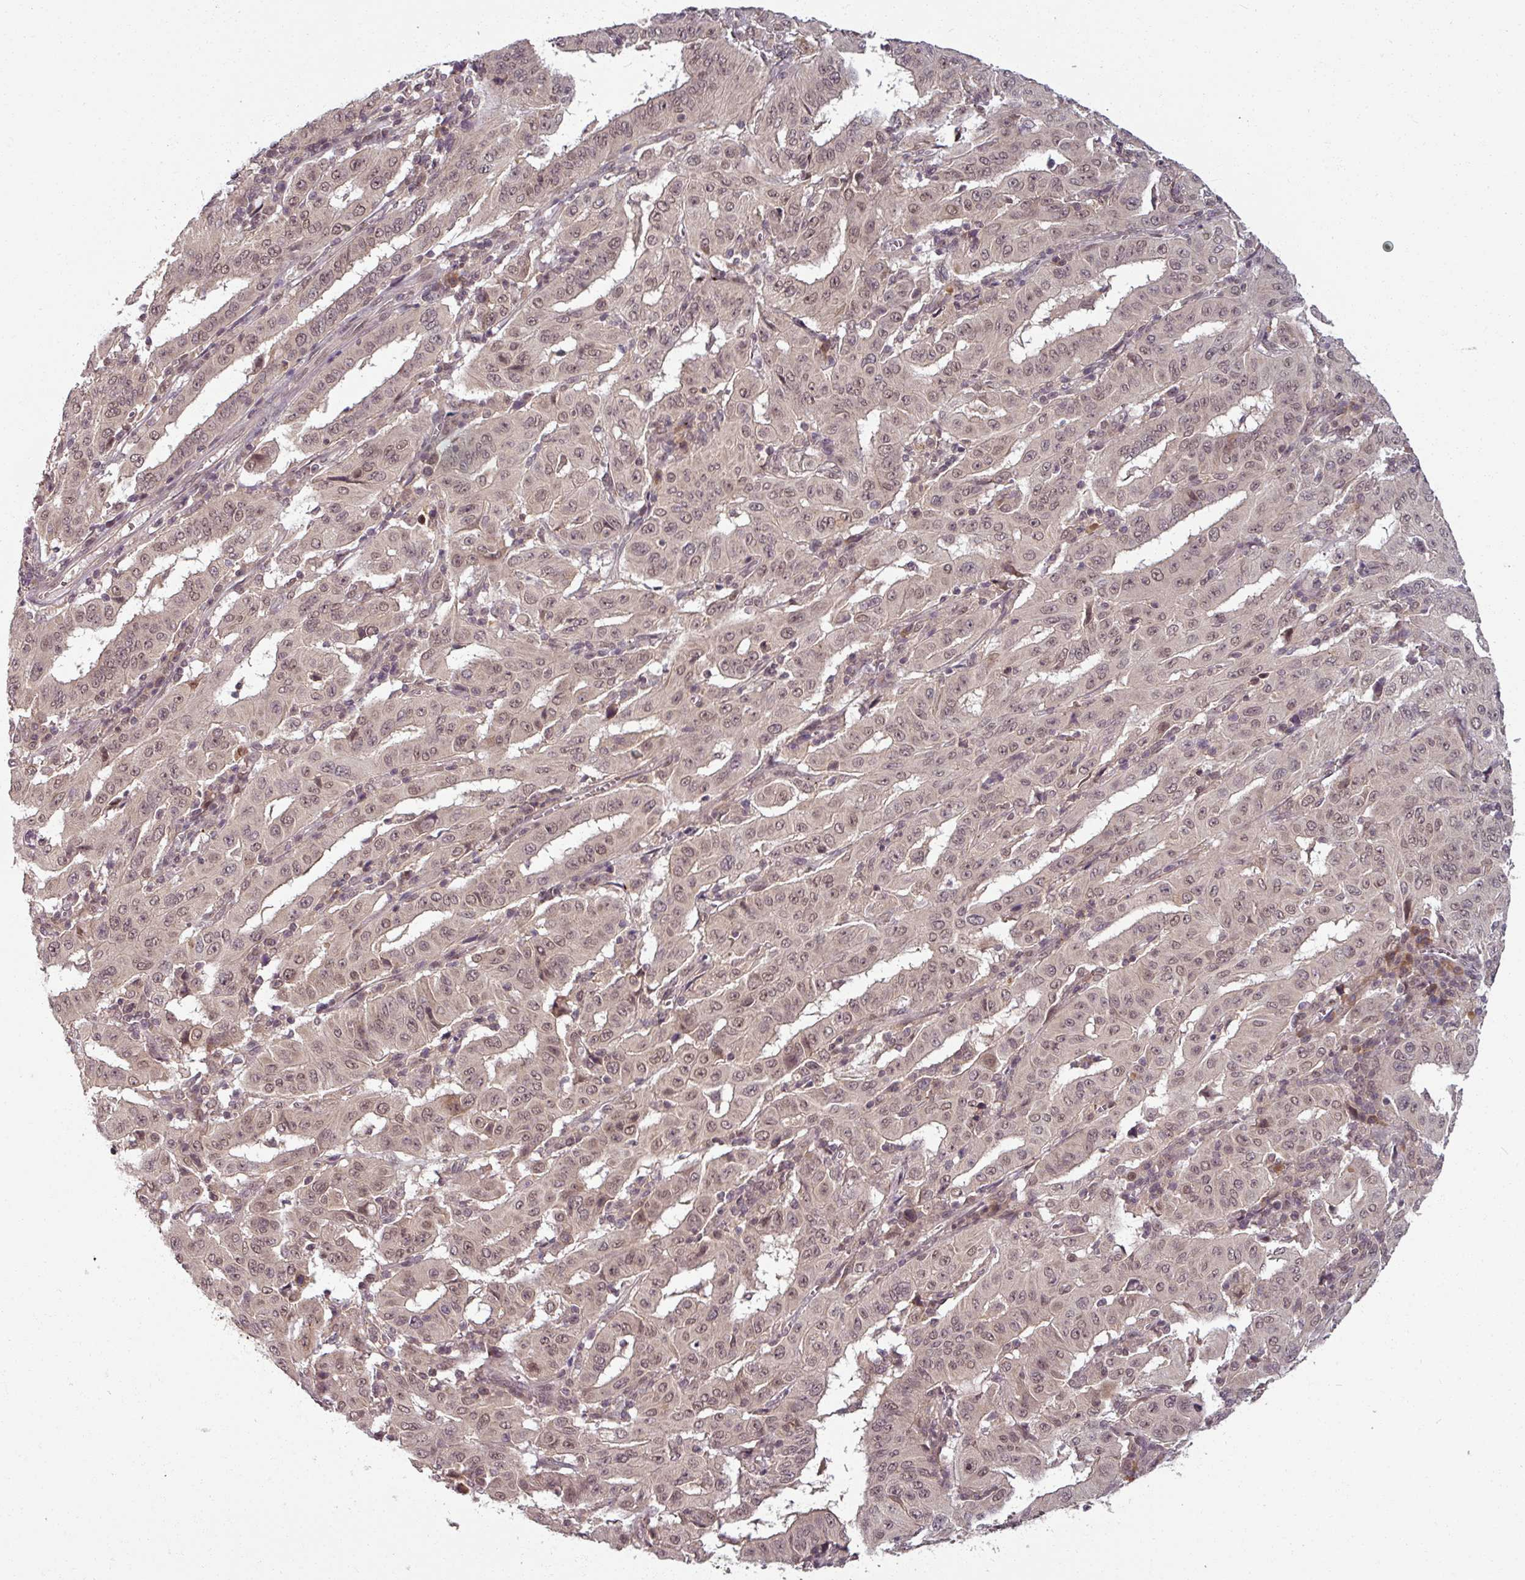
{"staining": {"intensity": "weak", "quantity": ">75%", "location": "cytoplasmic/membranous,nuclear"}, "tissue": "pancreatic cancer", "cell_type": "Tumor cells", "image_type": "cancer", "snomed": [{"axis": "morphology", "description": "Adenocarcinoma, NOS"}, {"axis": "topography", "description": "Pancreas"}], "caption": "This image displays pancreatic adenocarcinoma stained with immunohistochemistry to label a protein in brown. The cytoplasmic/membranous and nuclear of tumor cells show weak positivity for the protein. Nuclei are counter-stained blue.", "gene": "POLR2G", "patient": {"sex": "male", "age": 63}}